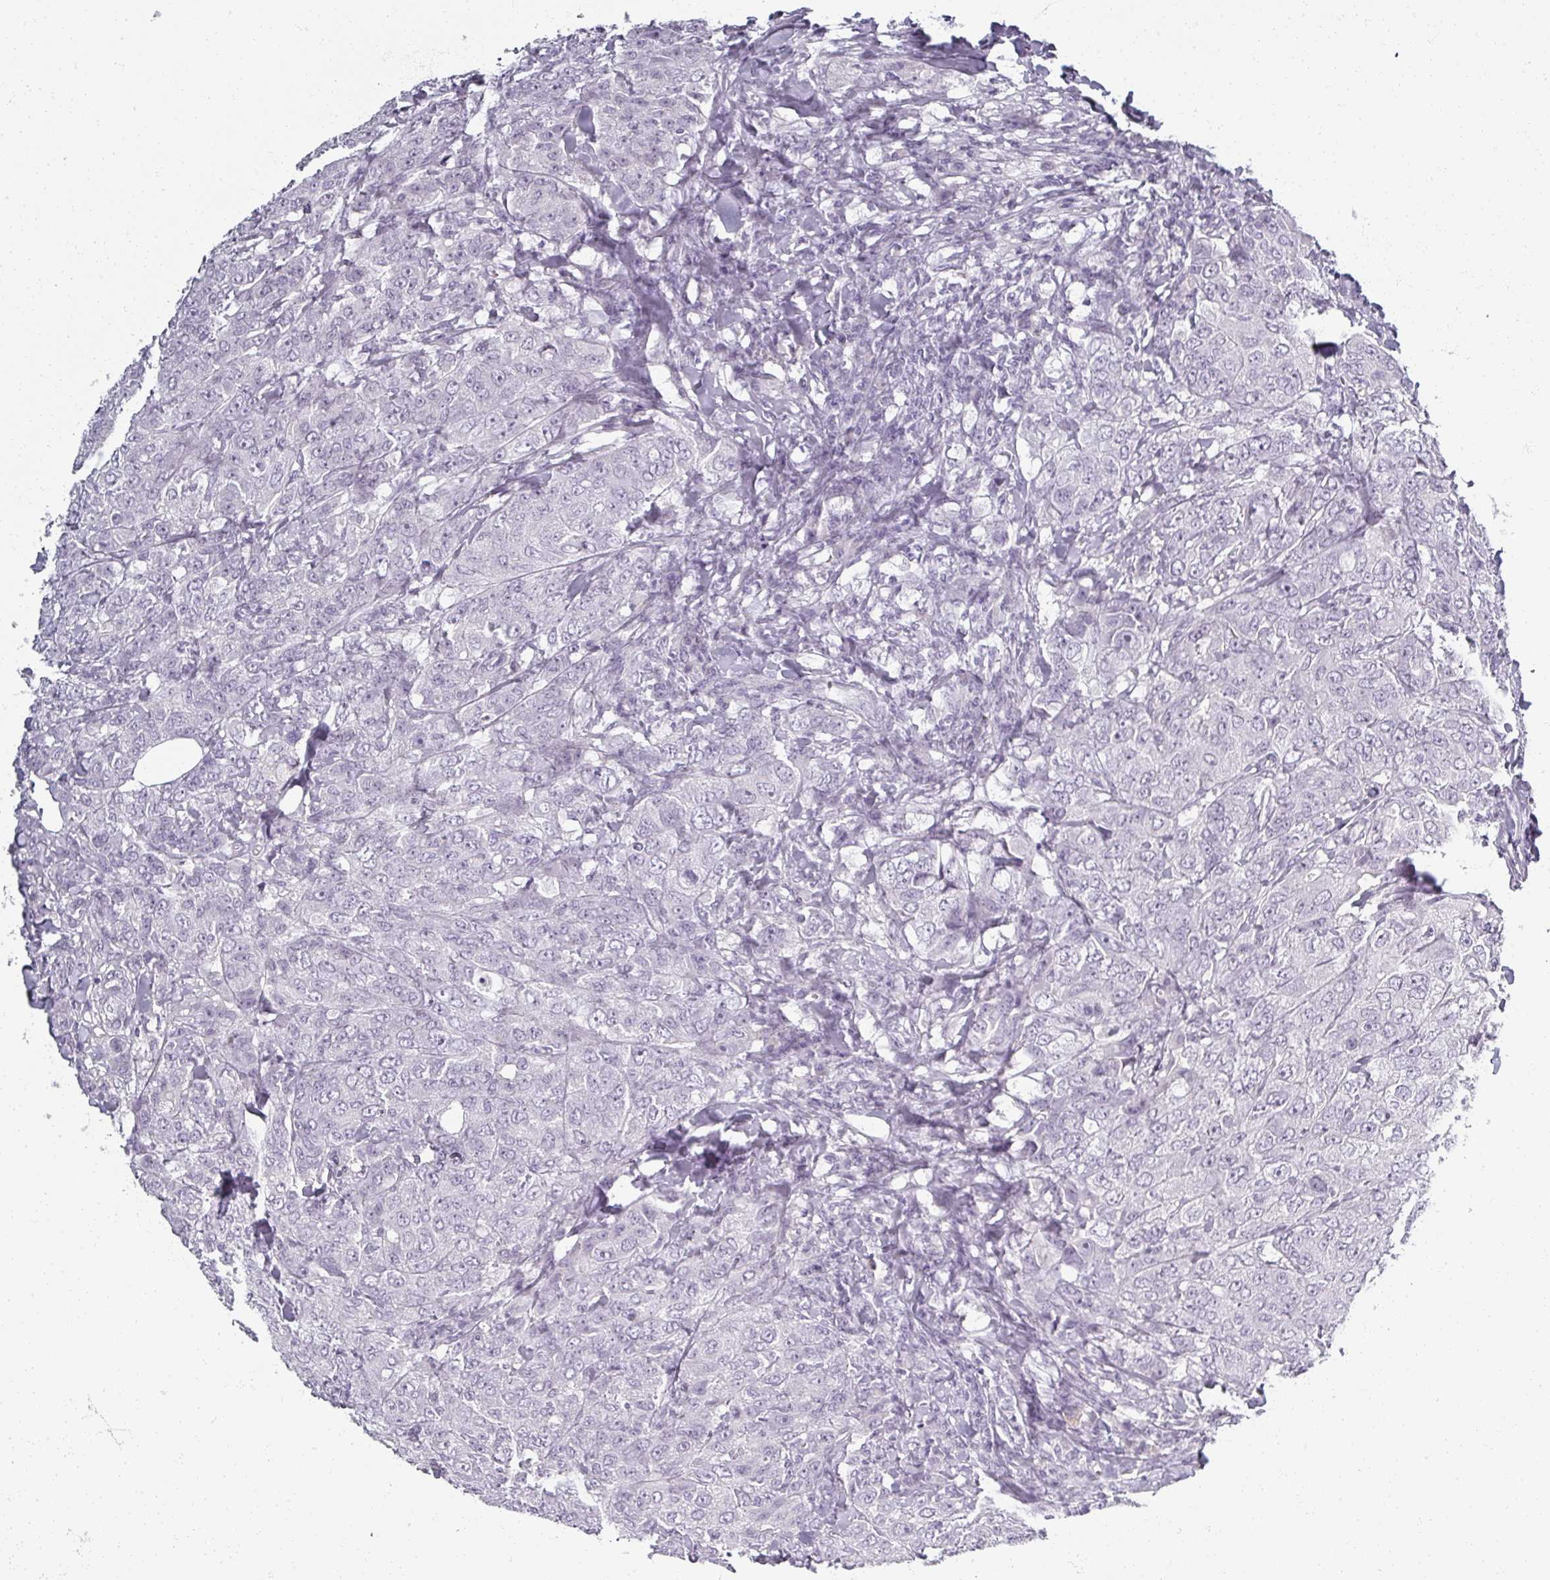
{"staining": {"intensity": "negative", "quantity": "none", "location": "none"}, "tissue": "breast cancer", "cell_type": "Tumor cells", "image_type": "cancer", "snomed": [{"axis": "morphology", "description": "Duct carcinoma"}, {"axis": "topography", "description": "Breast"}], "caption": "Tumor cells are negative for protein expression in human intraductal carcinoma (breast).", "gene": "REG3G", "patient": {"sex": "female", "age": 43}}